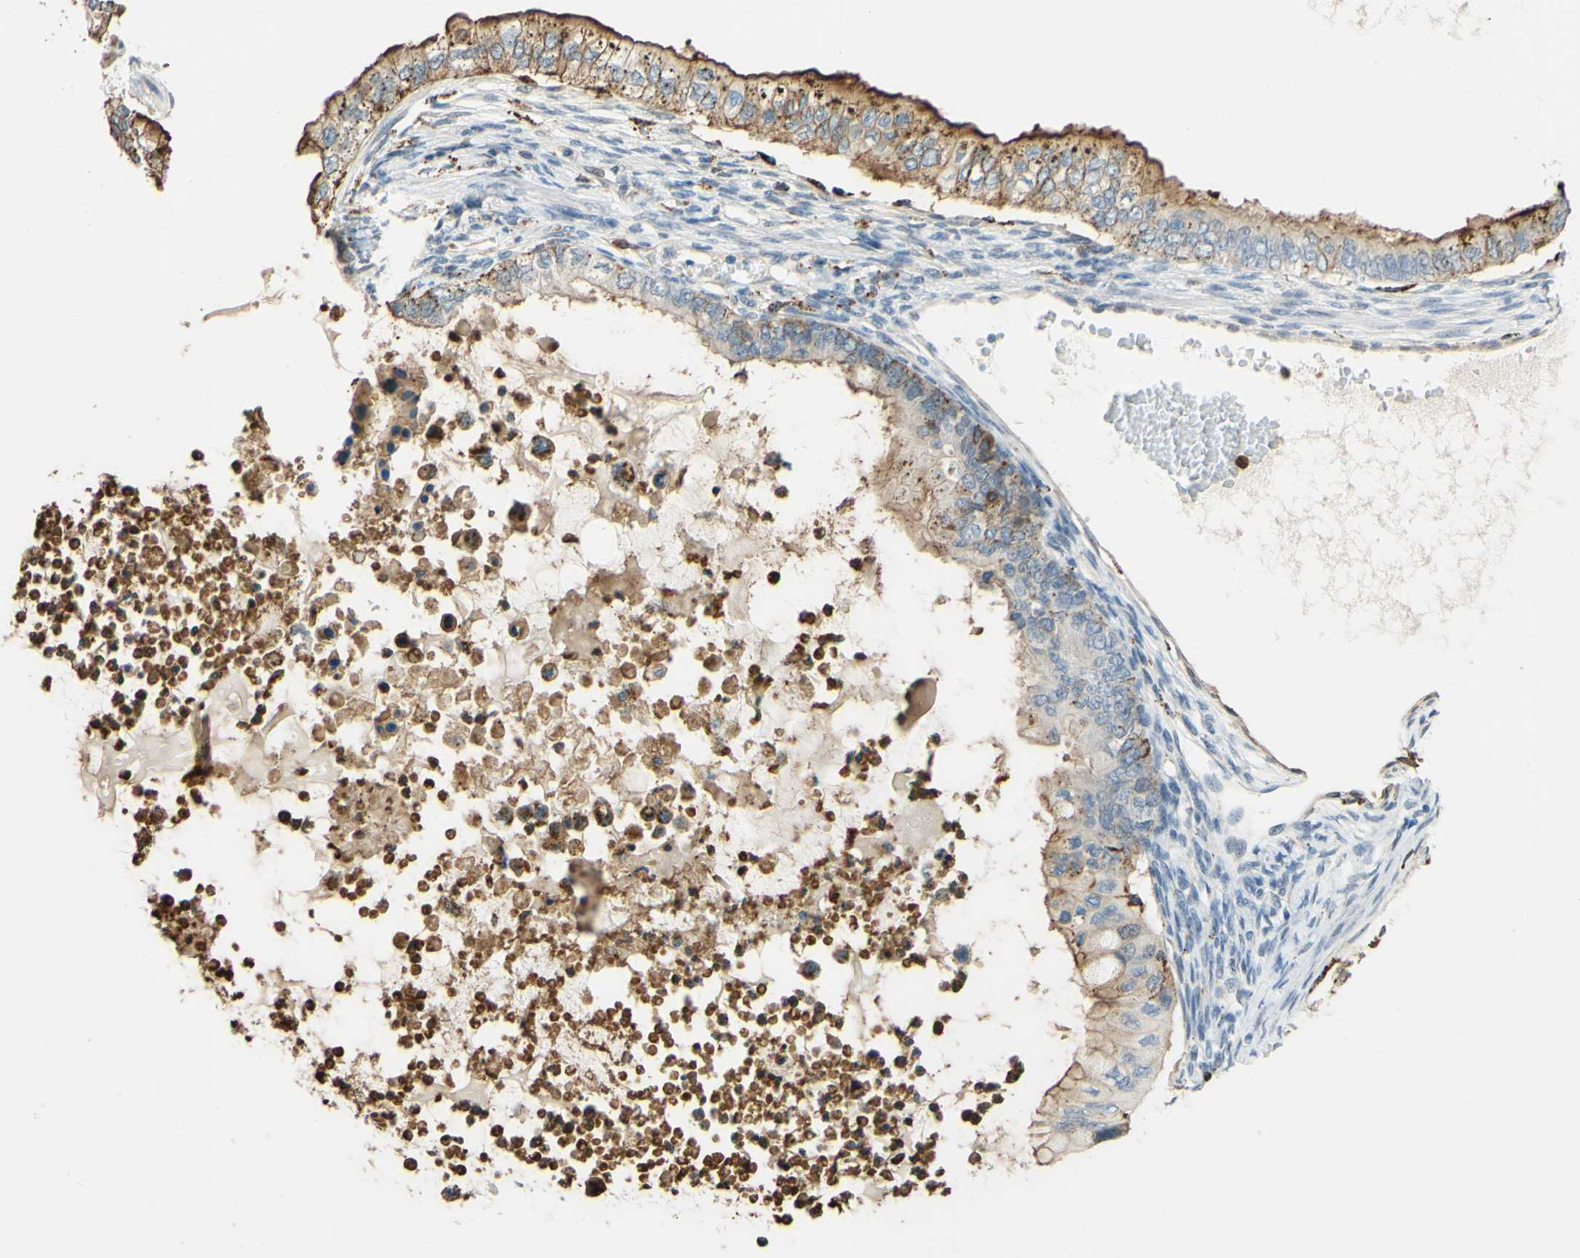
{"staining": {"intensity": "moderate", "quantity": ">75%", "location": "cytoplasmic/membranous"}, "tissue": "ovarian cancer", "cell_type": "Tumor cells", "image_type": "cancer", "snomed": [{"axis": "morphology", "description": "Cystadenocarcinoma, mucinous, NOS"}, {"axis": "topography", "description": "Ovary"}], "caption": "Mucinous cystadenocarcinoma (ovarian) was stained to show a protein in brown. There is medium levels of moderate cytoplasmic/membranous positivity in about >75% of tumor cells.", "gene": "TREM2", "patient": {"sex": "female", "age": 80}}